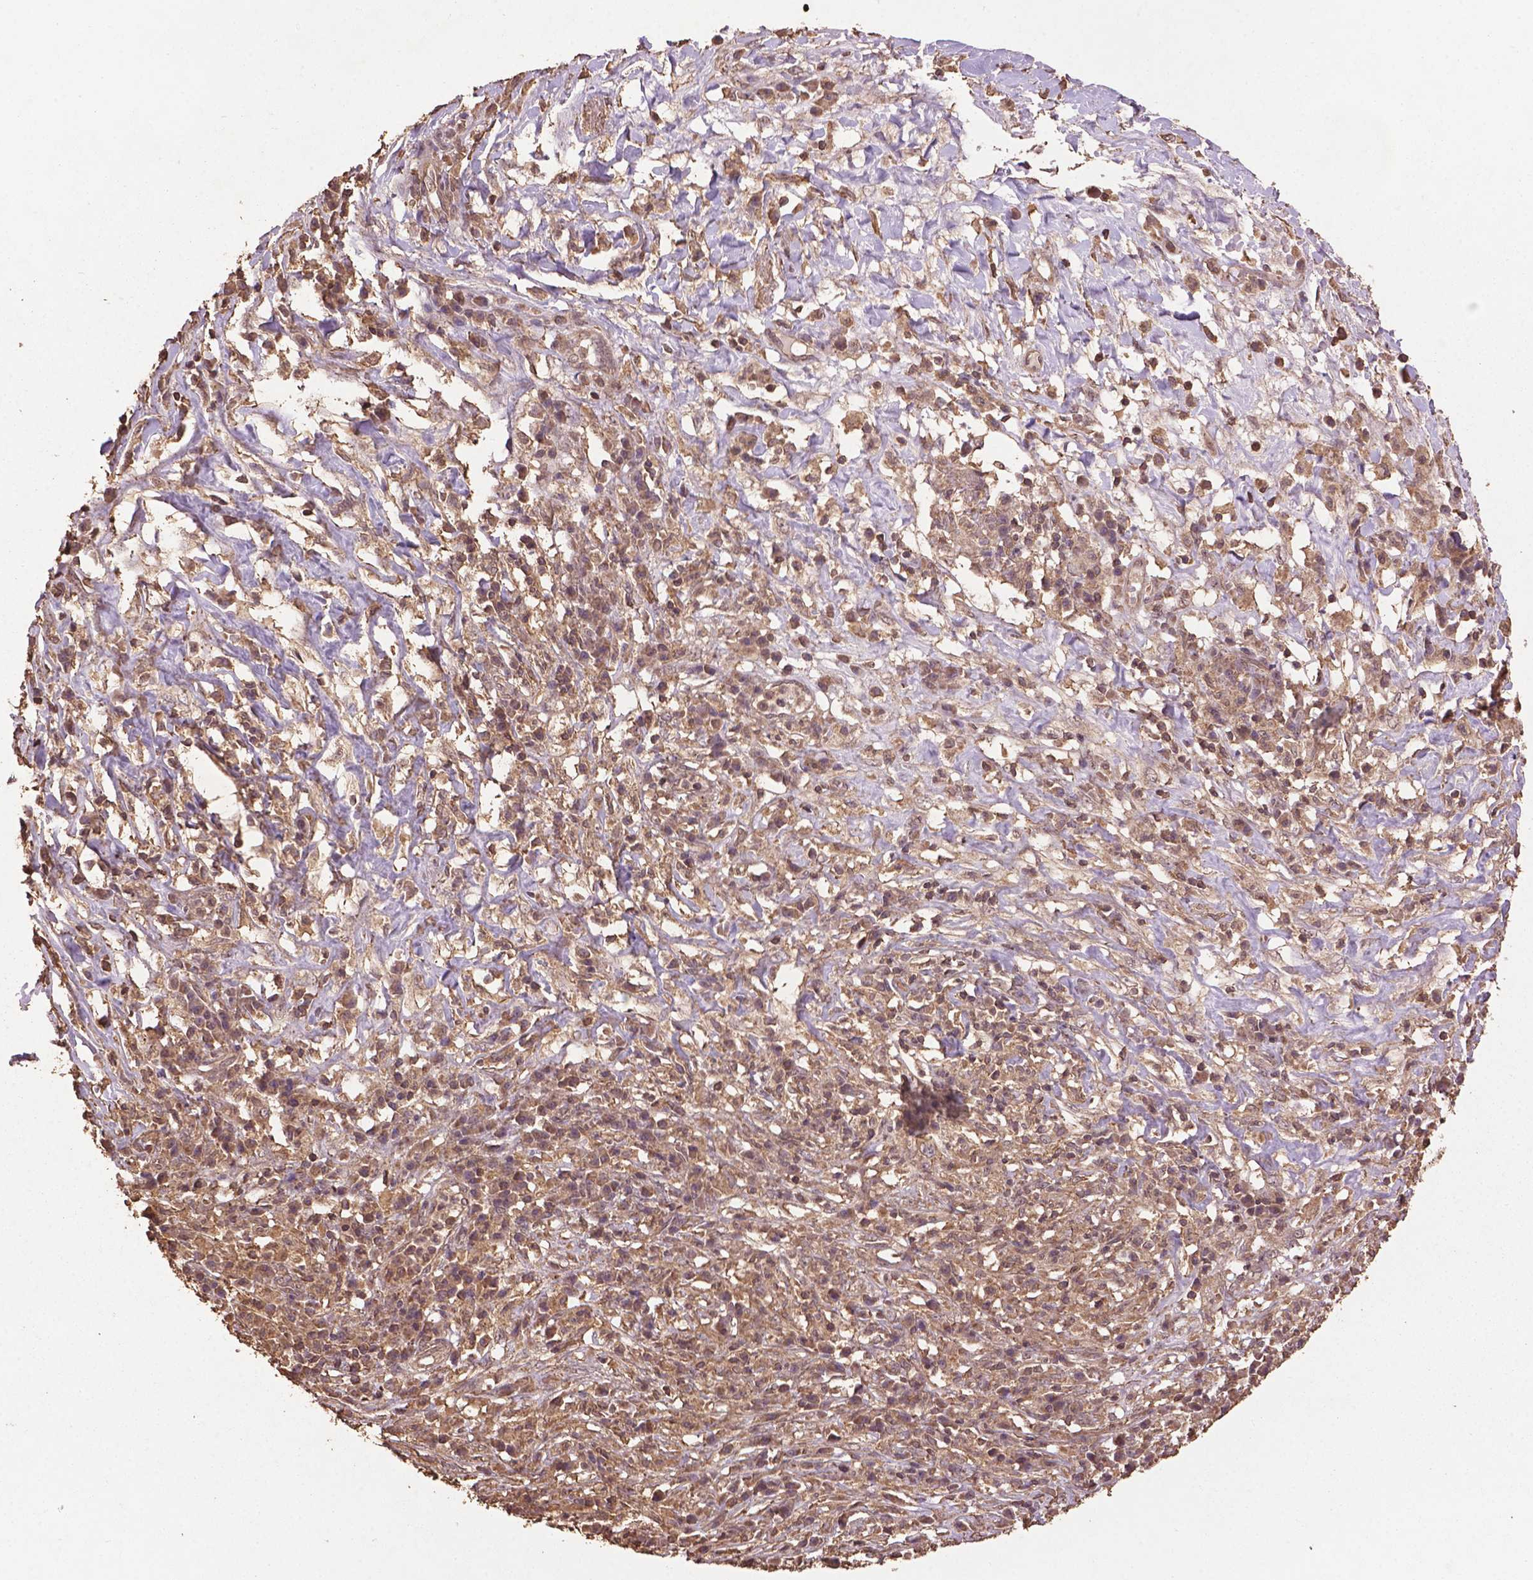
{"staining": {"intensity": "weak", "quantity": ">75%", "location": "cytoplasmic/membranous"}, "tissue": "melanoma", "cell_type": "Tumor cells", "image_type": "cancer", "snomed": [{"axis": "morphology", "description": "Malignant melanoma, NOS"}, {"axis": "topography", "description": "Skin"}], "caption": "Tumor cells demonstrate low levels of weak cytoplasmic/membranous positivity in approximately >75% of cells in melanoma. (DAB IHC, brown staining for protein, blue staining for nuclei).", "gene": "BABAM1", "patient": {"sex": "female", "age": 91}}